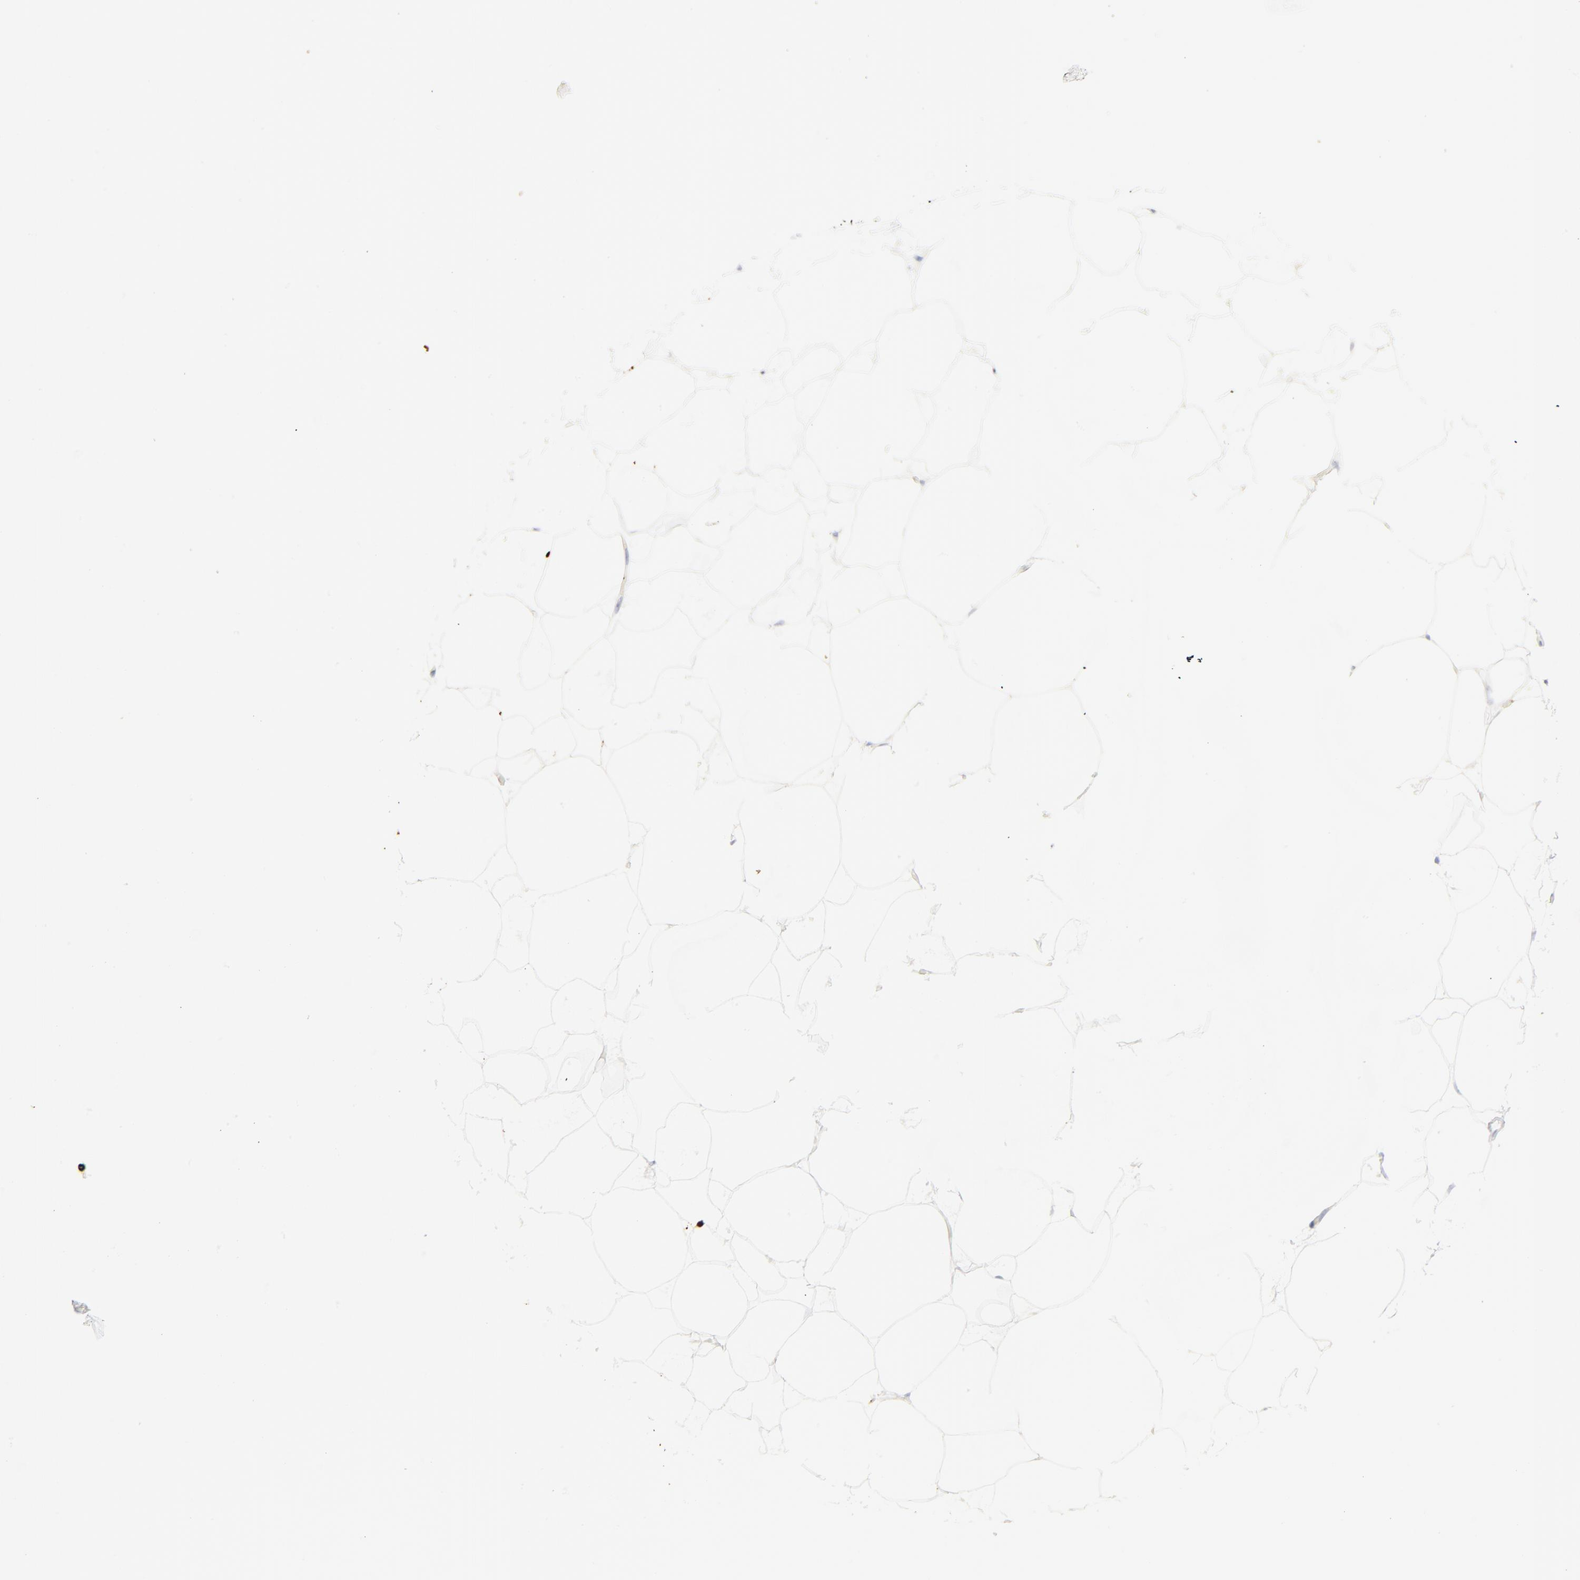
{"staining": {"intensity": "negative", "quantity": "none", "location": "none"}, "tissue": "adipose tissue", "cell_type": "Adipocytes", "image_type": "normal", "snomed": [{"axis": "morphology", "description": "Normal tissue, NOS"}, {"axis": "morphology", "description": "Duct carcinoma"}, {"axis": "topography", "description": "Breast"}, {"axis": "topography", "description": "Adipose tissue"}], "caption": "Unremarkable adipose tissue was stained to show a protein in brown. There is no significant positivity in adipocytes.", "gene": "S100A12", "patient": {"sex": "female", "age": 37}}